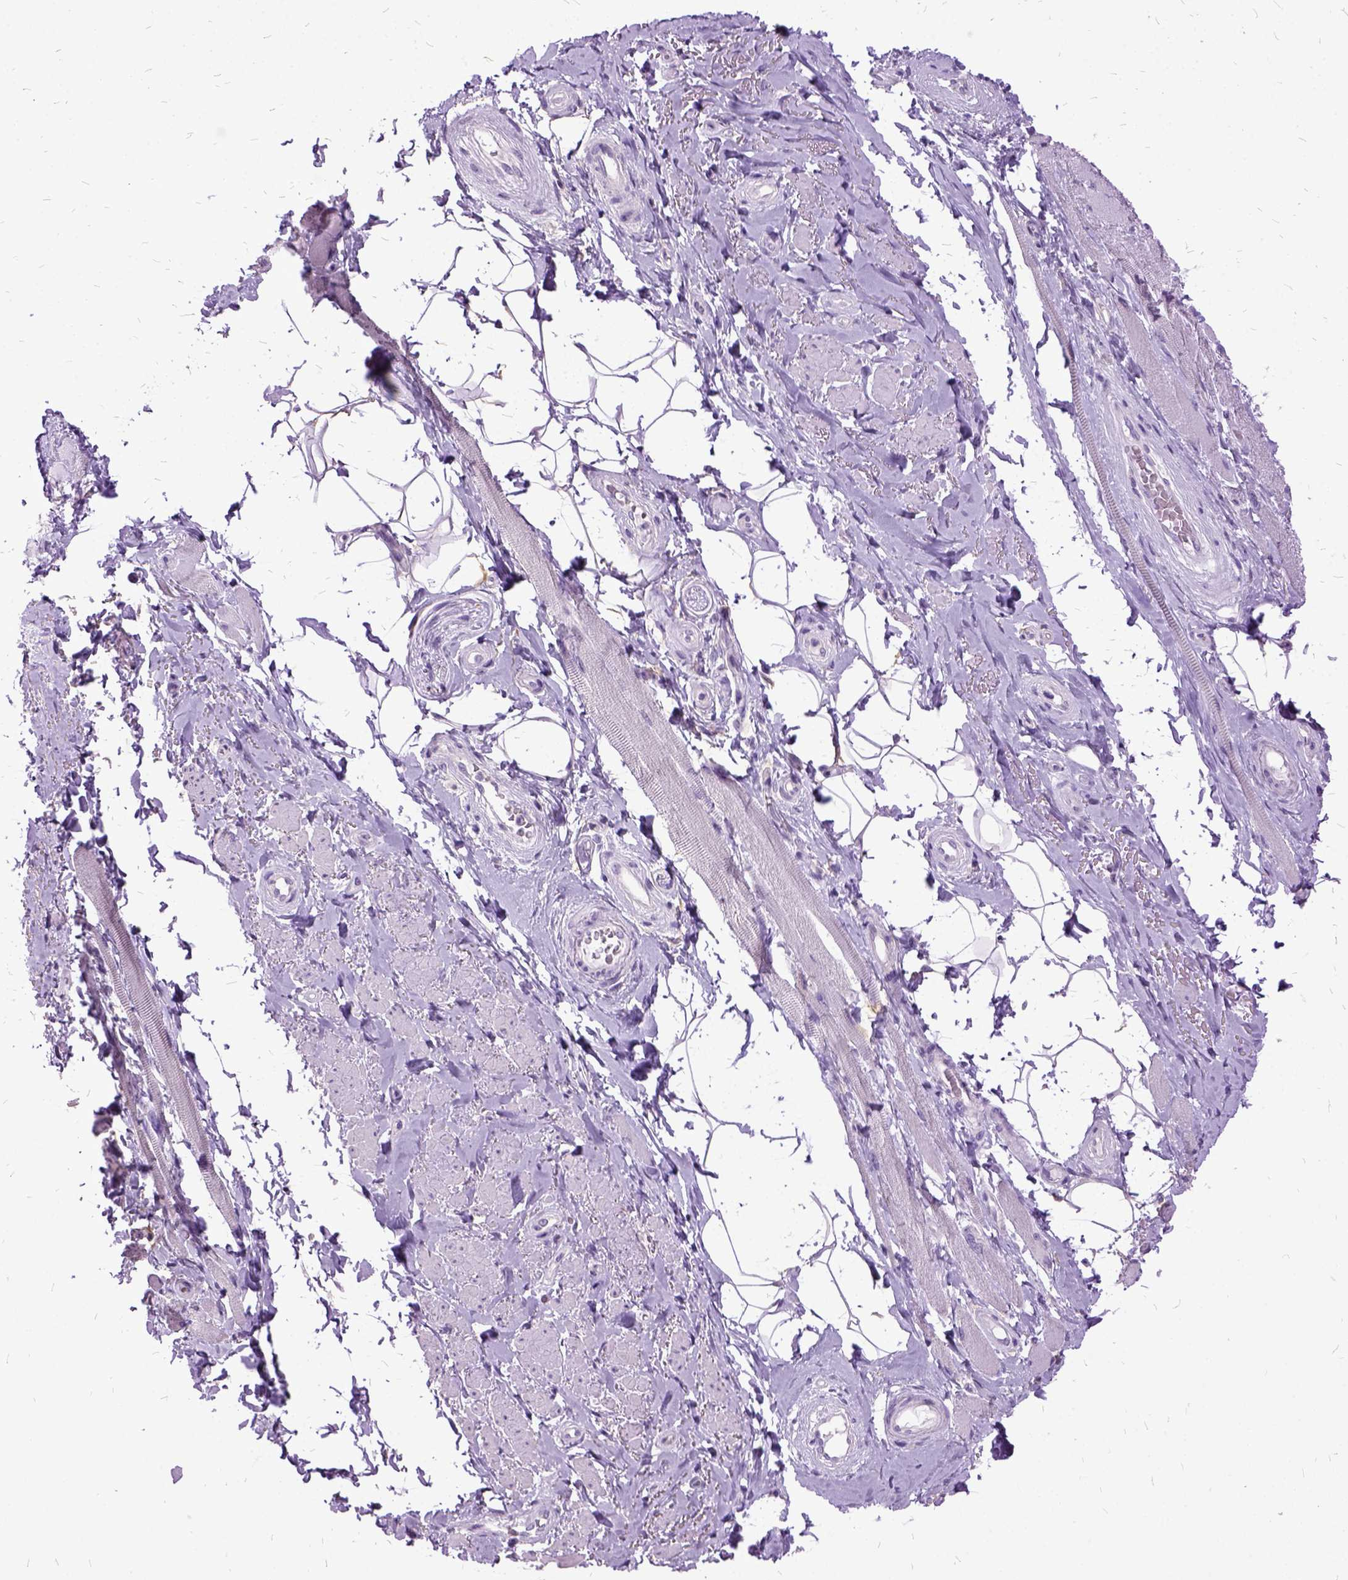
{"staining": {"intensity": "negative", "quantity": "none", "location": "none"}, "tissue": "adipose tissue", "cell_type": "Adipocytes", "image_type": "normal", "snomed": [{"axis": "morphology", "description": "Normal tissue, NOS"}, {"axis": "topography", "description": "Anal"}, {"axis": "topography", "description": "Peripheral nerve tissue"}], "caption": "Immunohistochemistry (IHC) of normal human adipose tissue displays no positivity in adipocytes.", "gene": "MME", "patient": {"sex": "male", "age": 53}}